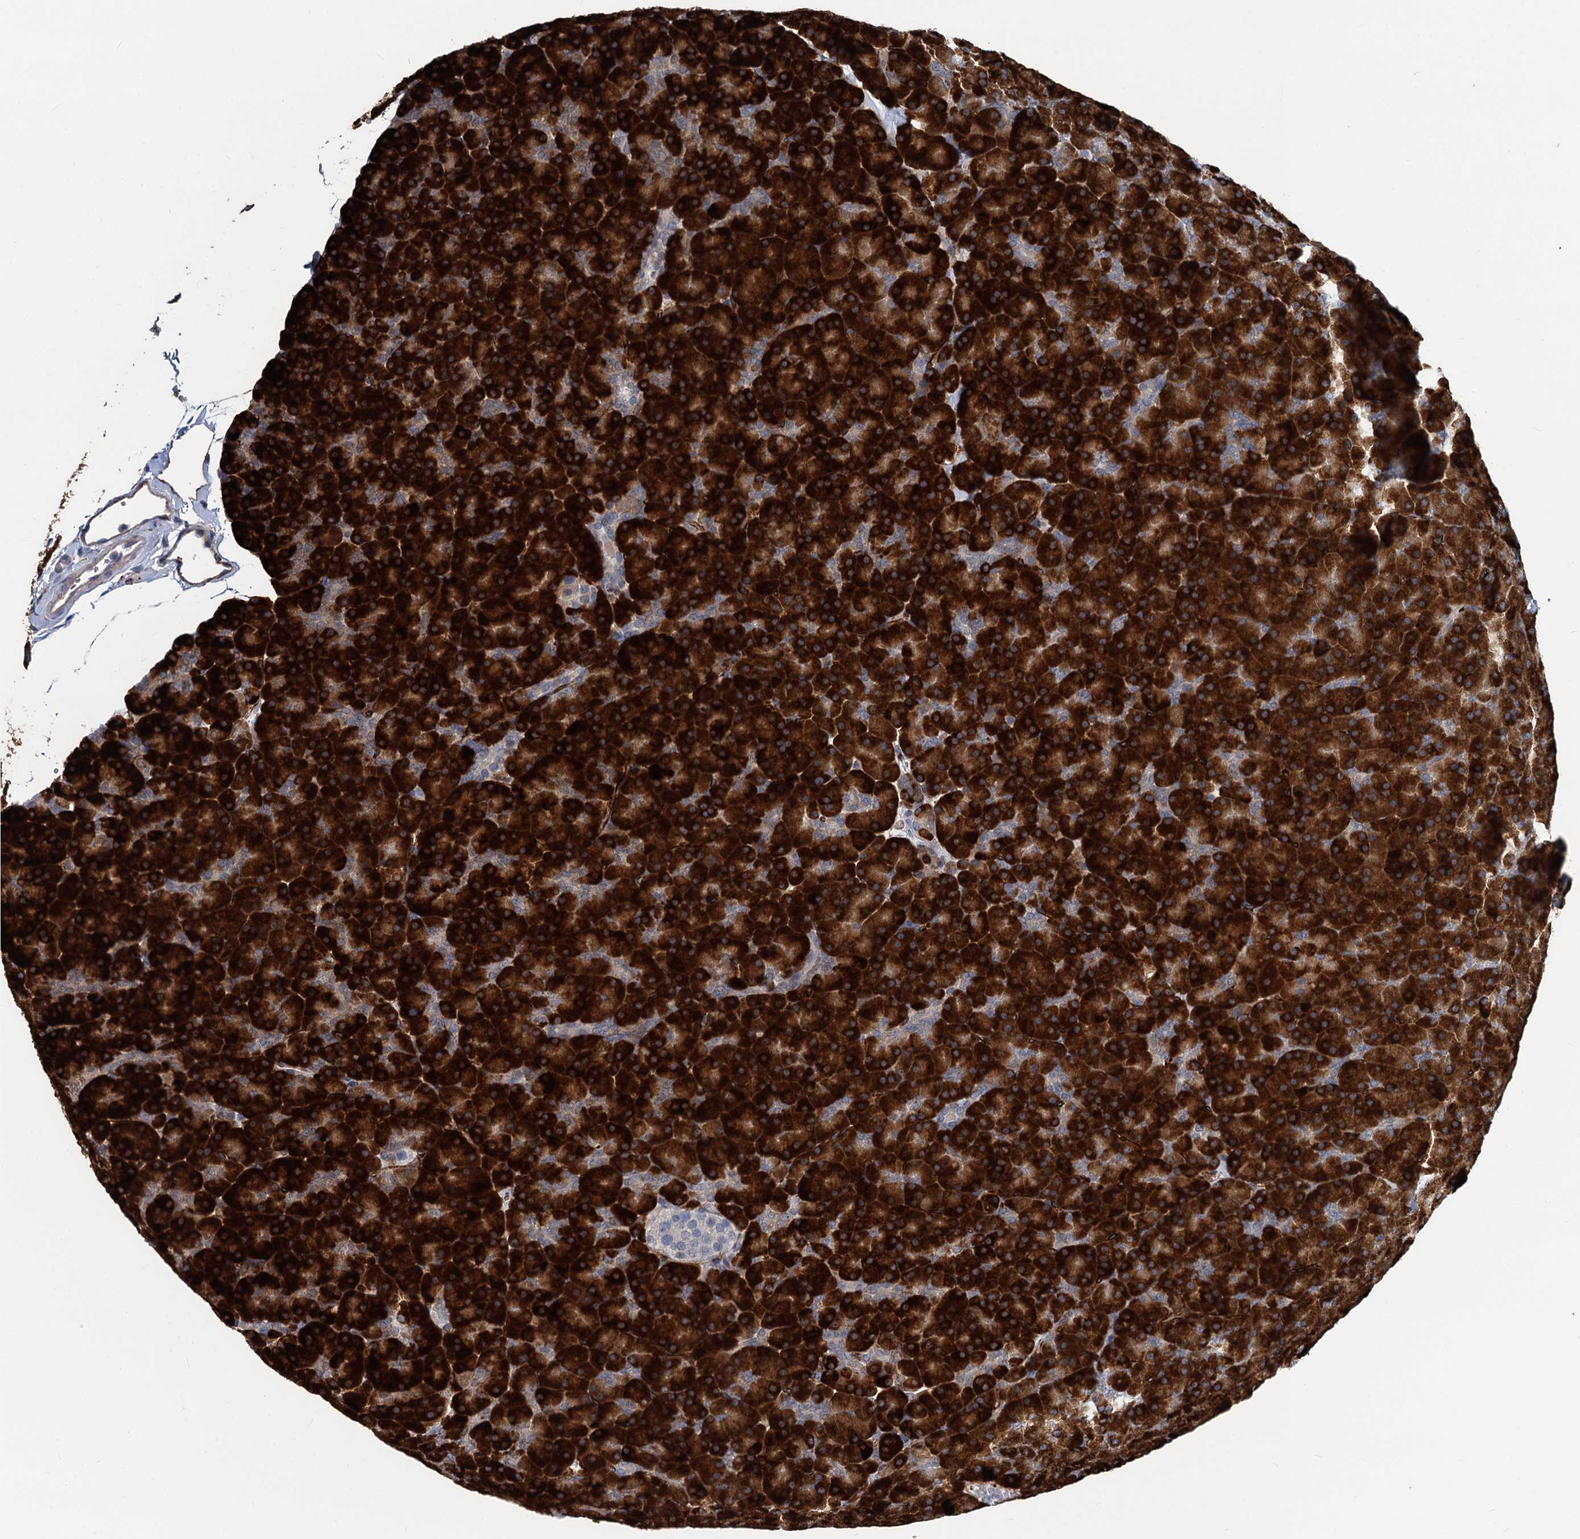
{"staining": {"intensity": "strong", "quantity": ">75%", "location": "cytoplasmic/membranous"}, "tissue": "pancreas", "cell_type": "Exocrine glandular cells", "image_type": "normal", "snomed": [{"axis": "morphology", "description": "Normal tissue, NOS"}, {"axis": "topography", "description": "Pancreas"}], "caption": "IHC of unremarkable human pancreas shows high levels of strong cytoplasmic/membranous expression in about >75% of exocrine glandular cells.", "gene": "ASXL3", "patient": {"sex": "male", "age": 36}}